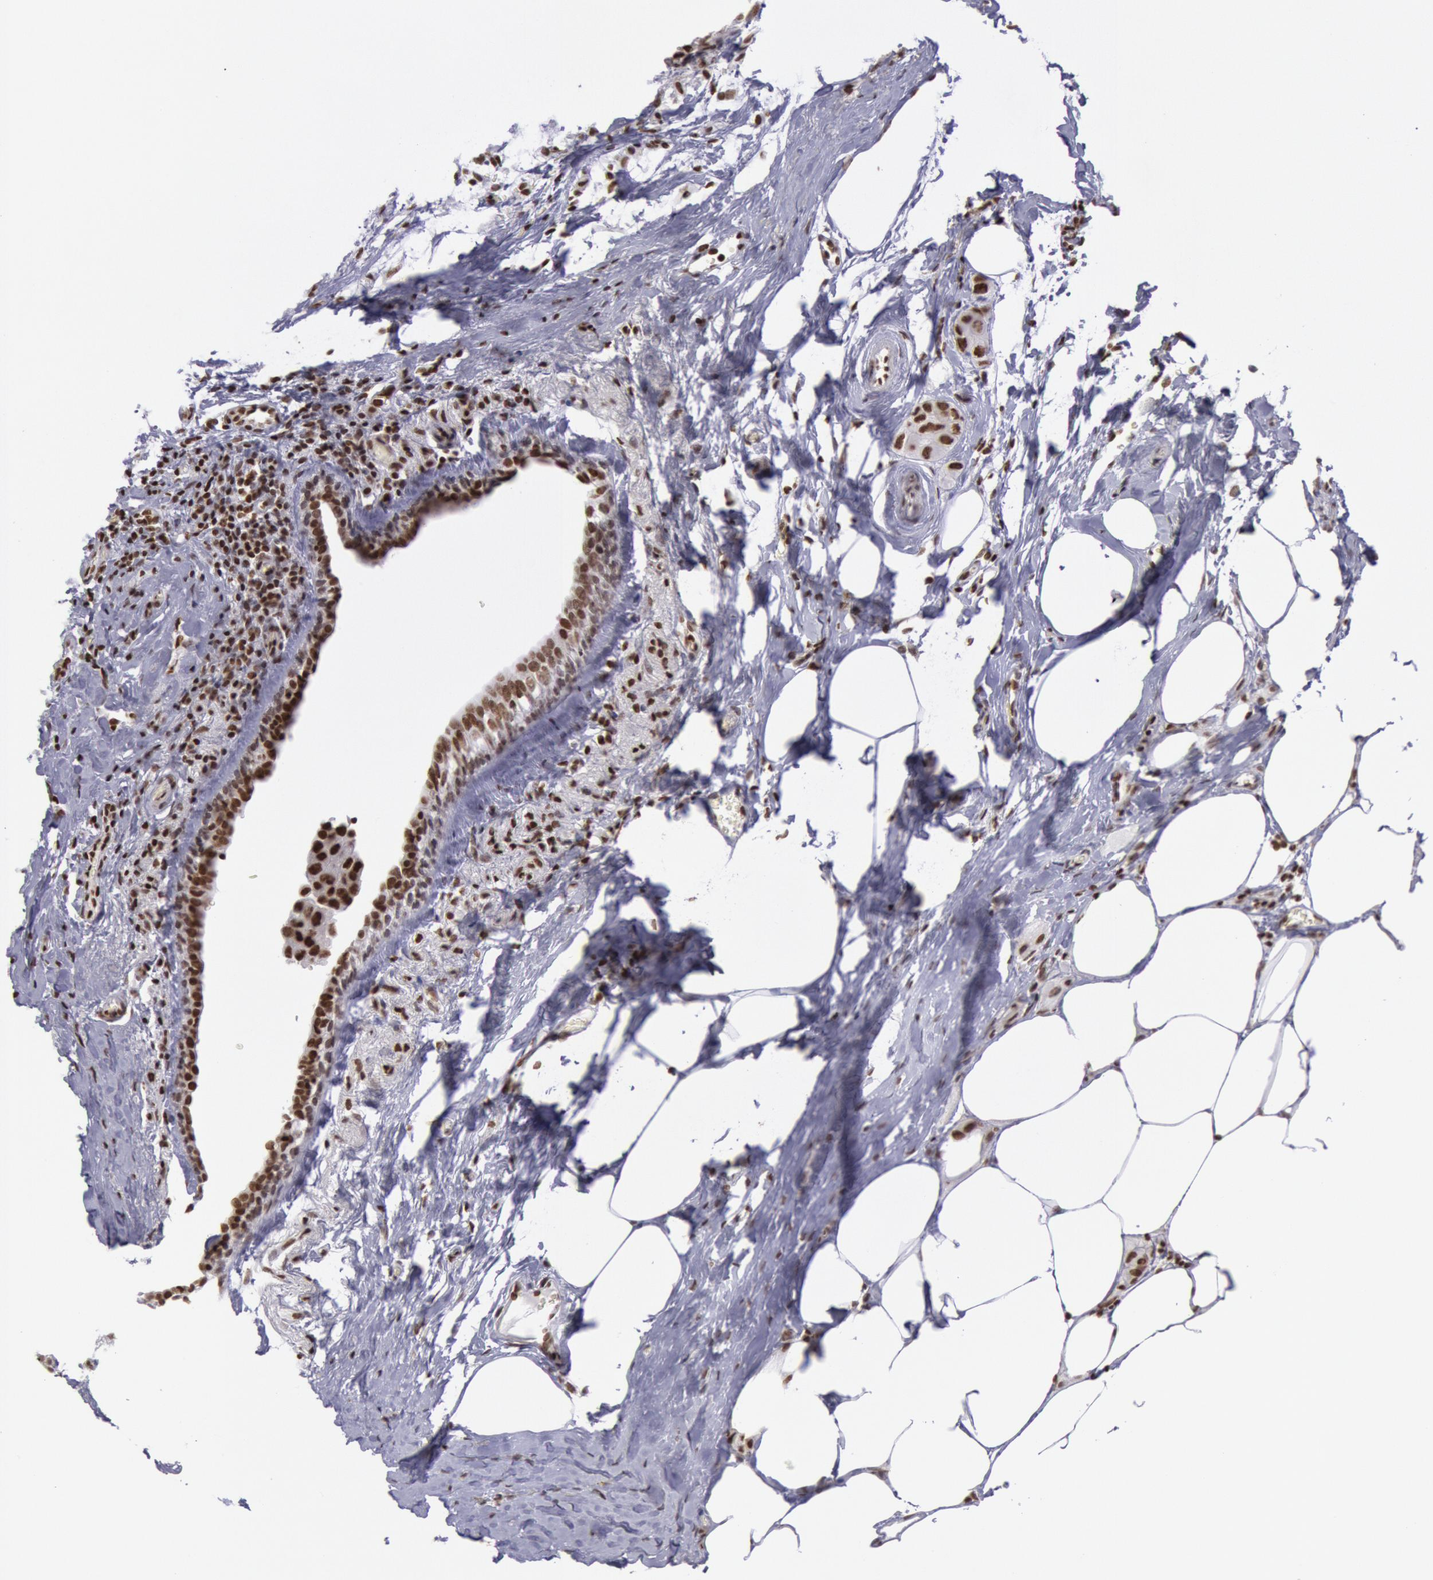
{"staining": {"intensity": "strong", "quantity": ">75%", "location": "nuclear"}, "tissue": "breast cancer", "cell_type": "Tumor cells", "image_type": "cancer", "snomed": [{"axis": "morphology", "description": "Duct carcinoma"}, {"axis": "topography", "description": "Breast"}], "caption": "An image of human breast intraductal carcinoma stained for a protein exhibits strong nuclear brown staining in tumor cells.", "gene": "NKAP", "patient": {"sex": "female", "age": 68}}